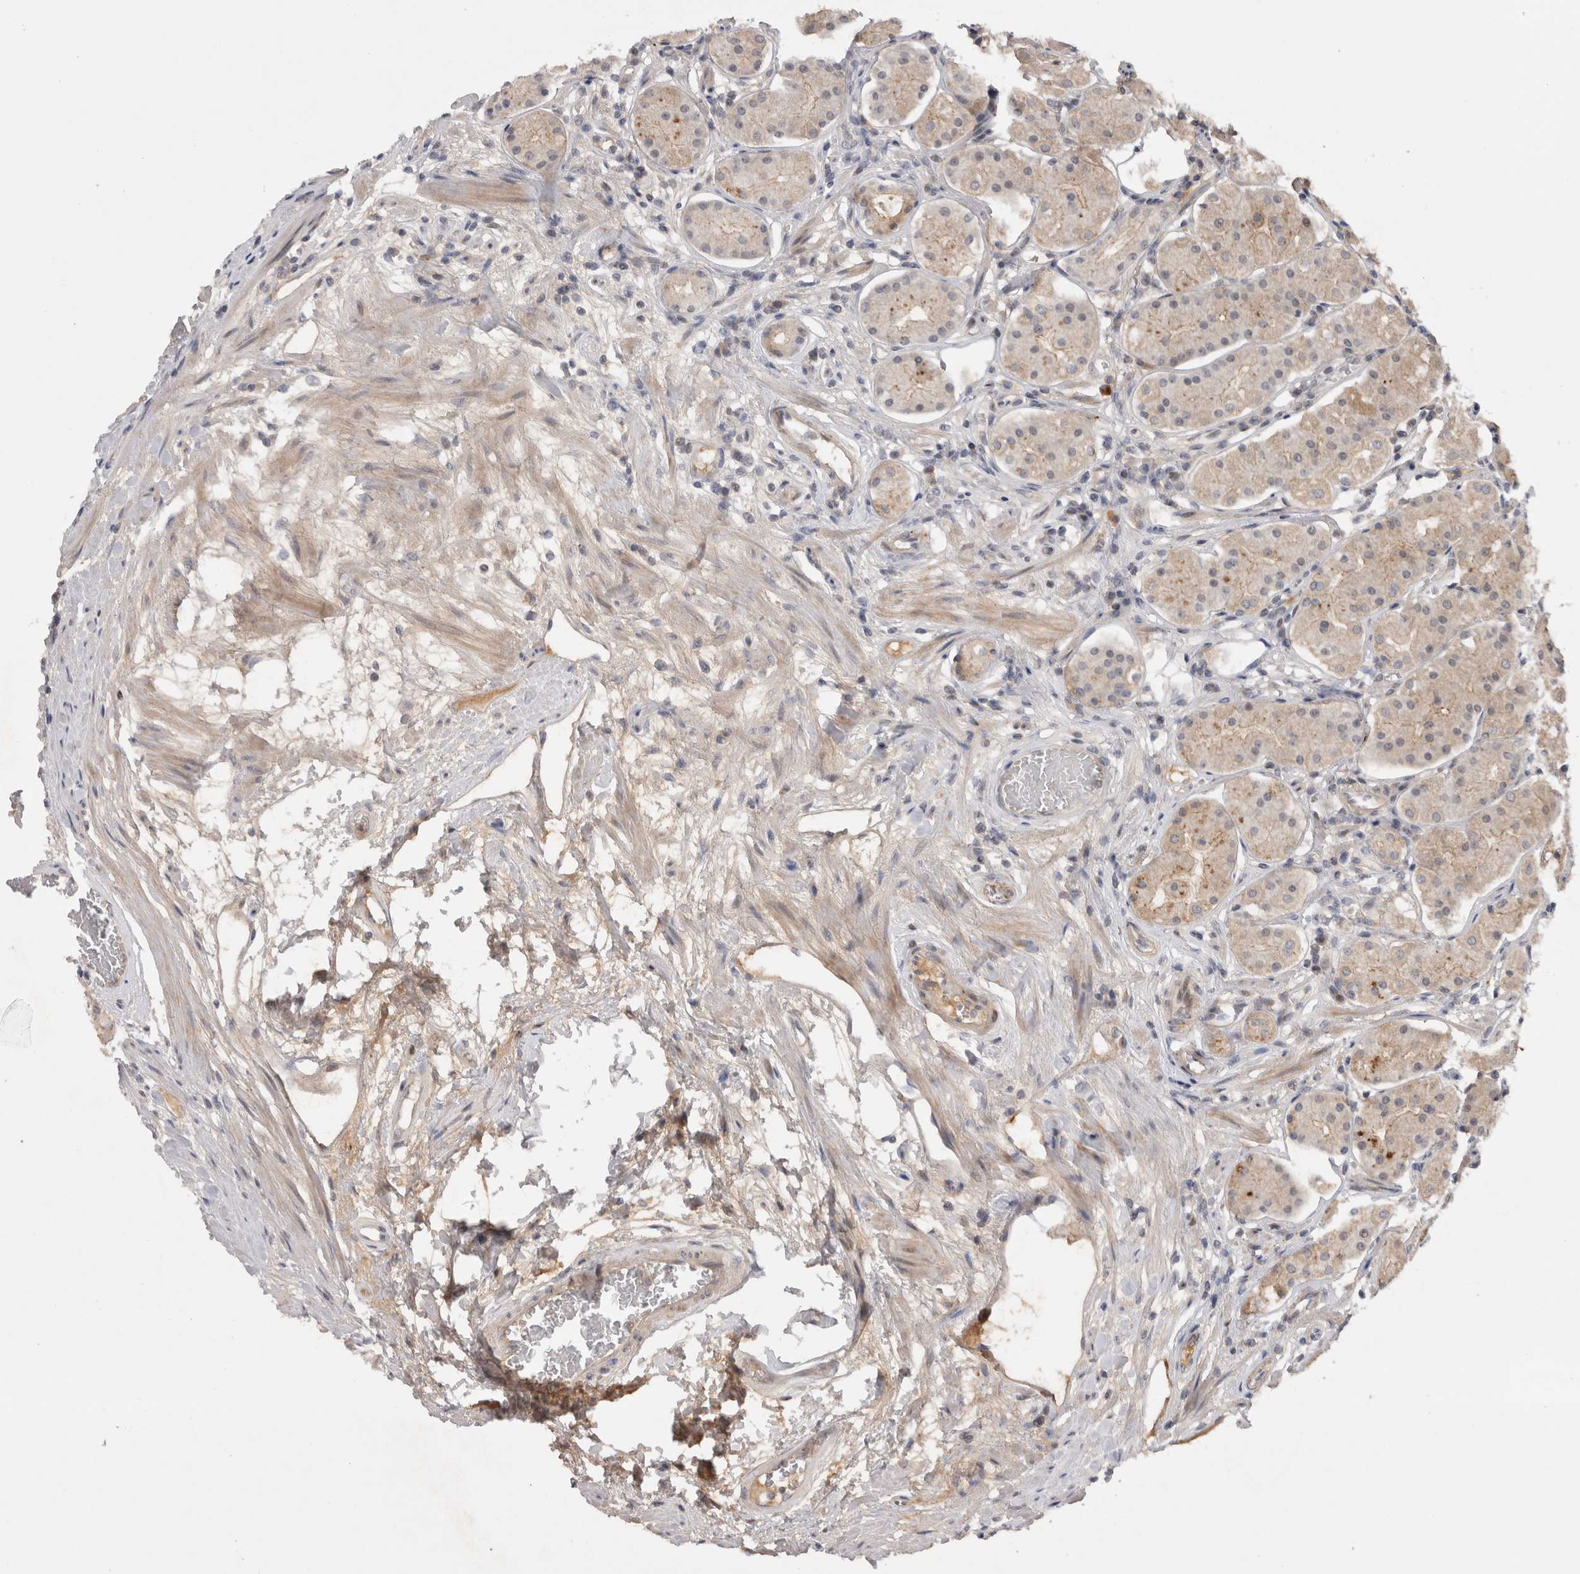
{"staining": {"intensity": "weak", "quantity": "25%-75%", "location": "cytoplasmic/membranous,nuclear"}, "tissue": "stomach", "cell_type": "Glandular cells", "image_type": "normal", "snomed": [{"axis": "morphology", "description": "Normal tissue, NOS"}, {"axis": "topography", "description": "Stomach"}, {"axis": "topography", "description": "Stomach, lower"}], "caption": "IHC staining of unremarkable stomach, which demonstrates low levels of weak cytoplasmic/membranous,nuclear positivity in about 25%-75% of glandular cells indicating weak cytoplasmic/membranous,nuclear protein expression. The staining was performed using DAB (brown) for protein detection and nuclei were counterstained in hematoxylin (blue).", "gene": "PLEKHM1", "patient": {"sex": "female", "age": 56}}